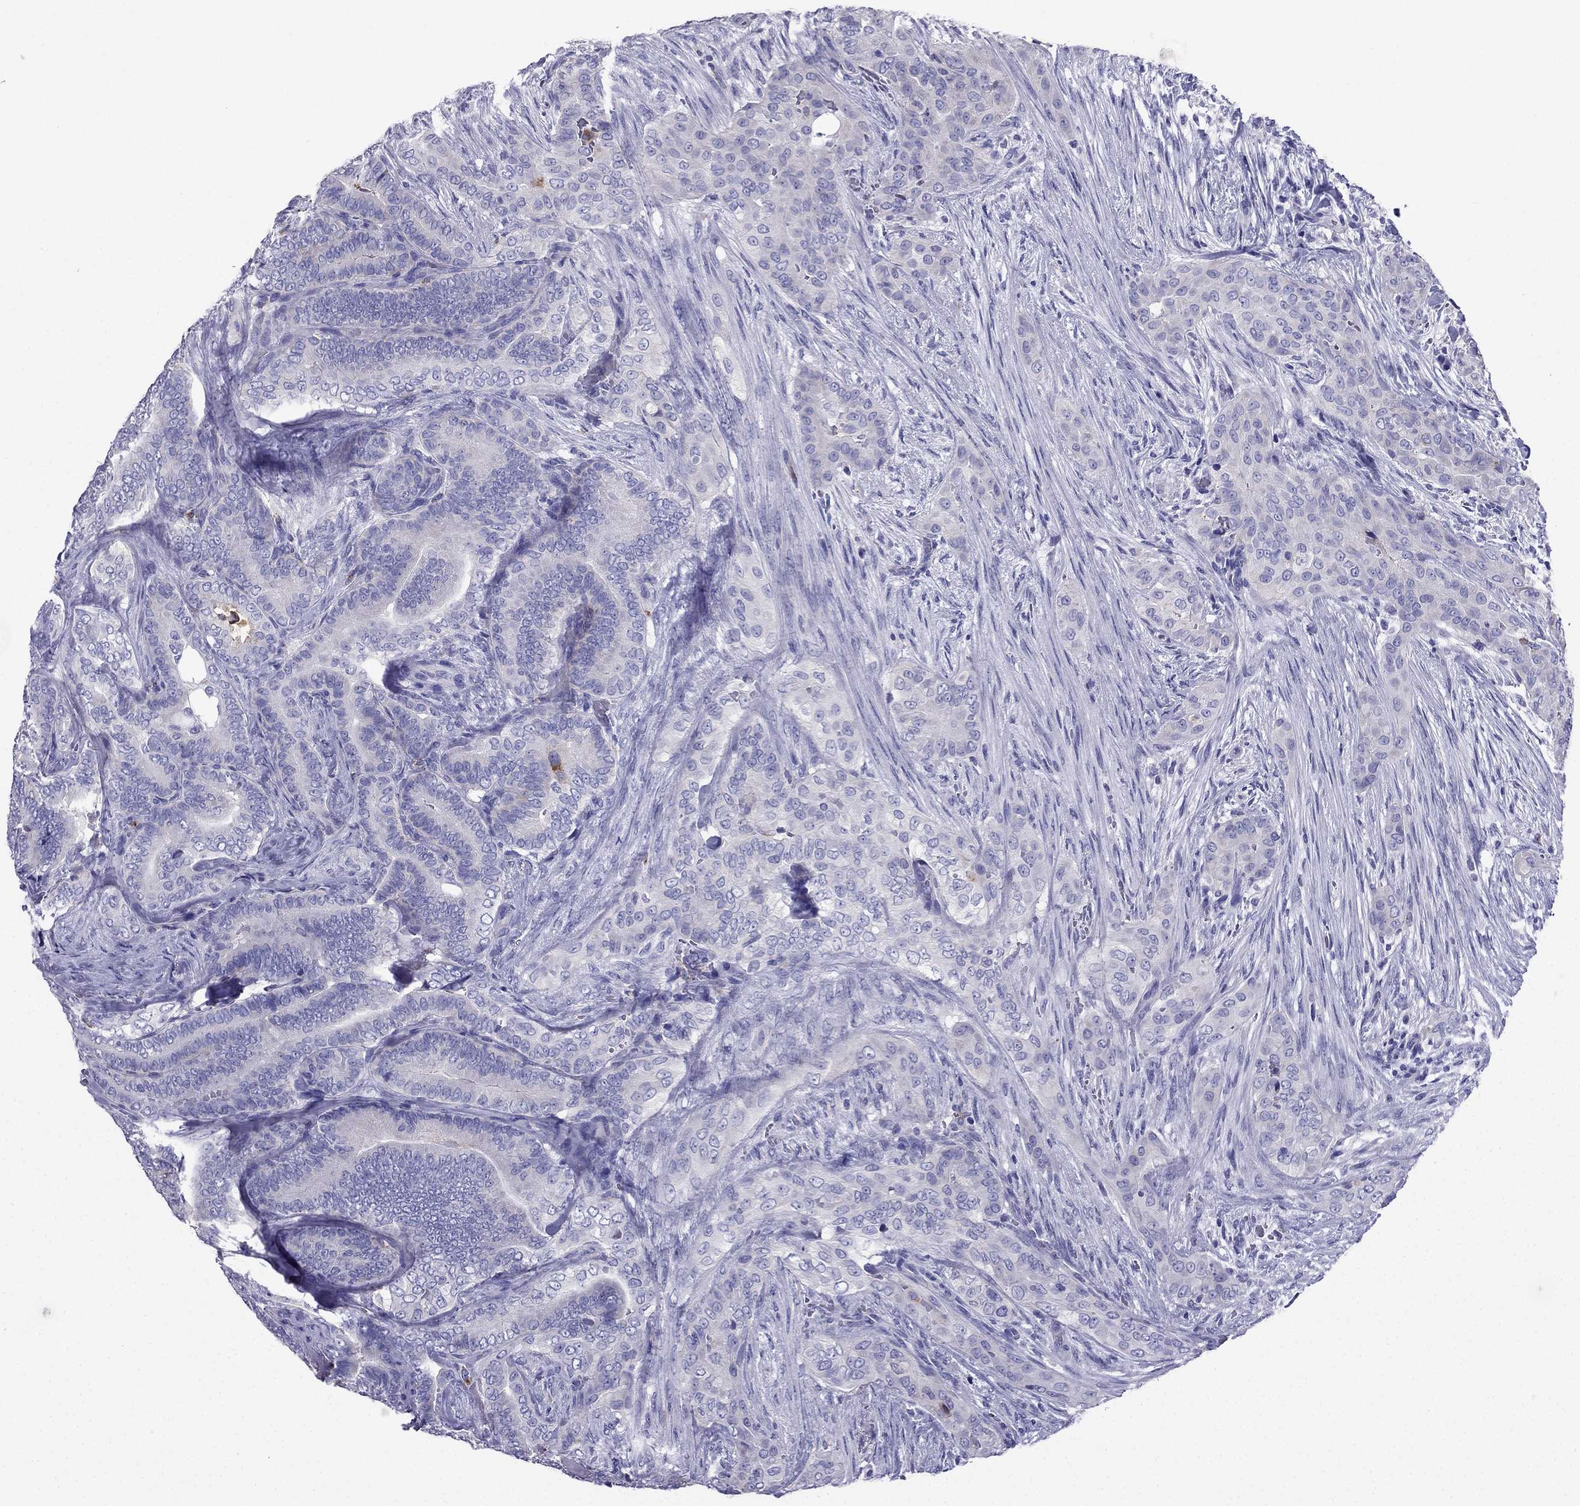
{"staining": {"intensity": "negative", "quantity": "none", "location": "none"}, "tissue": "thyroid cancer", "cell_type": "Tumor cells", "image_type": "cancer", "snomed": [{"axis": "morphology", "description": "Papillary adenocarcinoma, NOS"}, {"axis": "topography", "description": "Thyroid gland"}], "caption": "This is an immunohistochemistry (IHC) image of human thyroid cancer (papillary adenocarcinoma). There is no staining in tumor cells.", "gene": "PTH", "patient": {"sex": "male", "age": 61}}